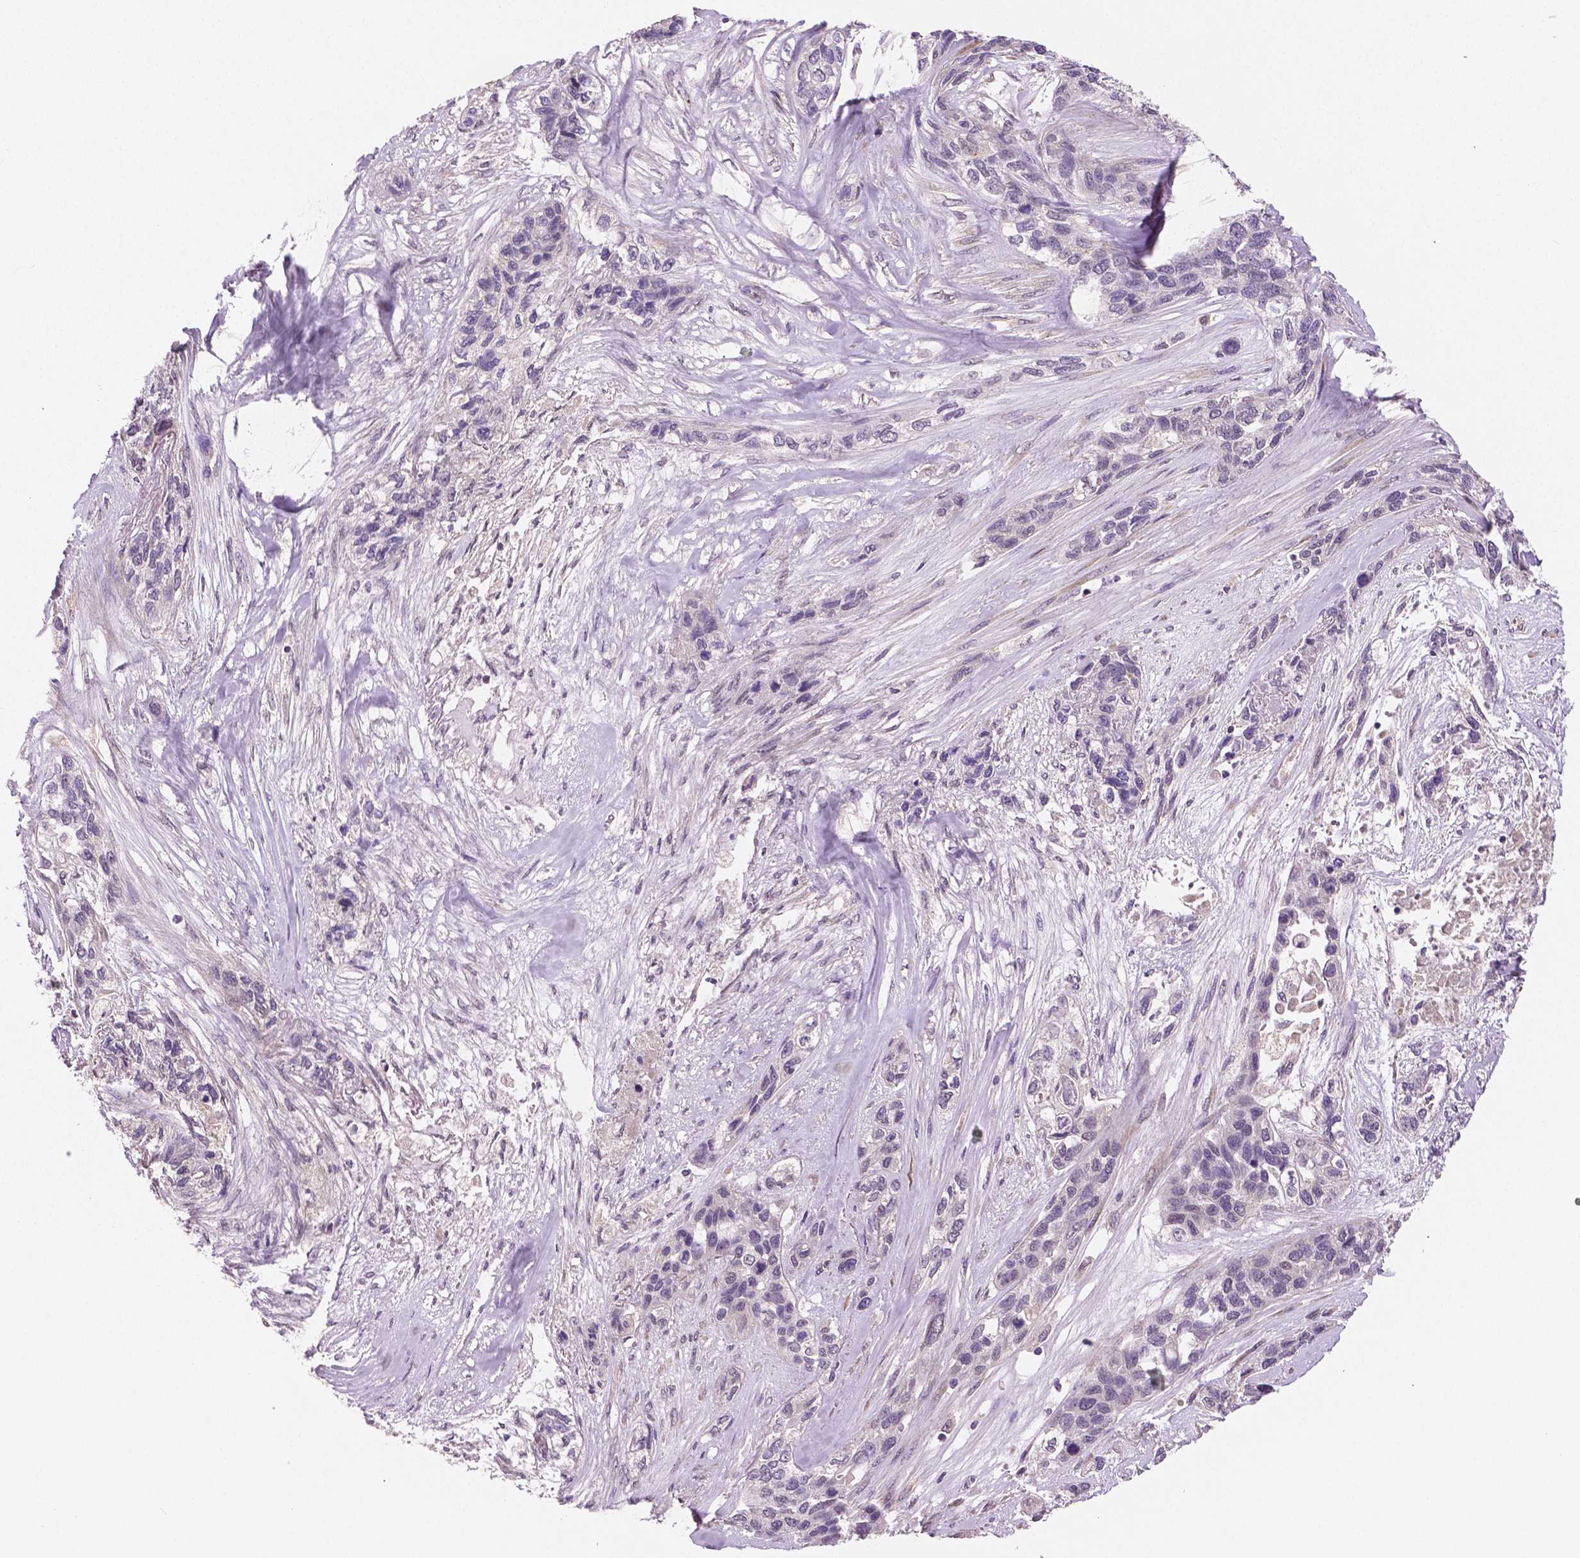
{"staining": {"intensity": "negative", "quantity": "none", "location": "none"}, "tissue": "lung cancer", "cell_type": "Tumor cells", "image_type": "cancer", "snomed": [{"axis": "morphology", "description": "Squamous cell carcinoma, NOS"}, {"axis": "topography", "description": "Lung"}], "caption": "There is no significant expression in tumor cells of lung cancer (squamous cell carcinoma). (DAB immunohistochemistry visualized using brightfield microscopy, high magnification).", "gene": "STAT3", "patient": {"sex": "female", "age": 70}}